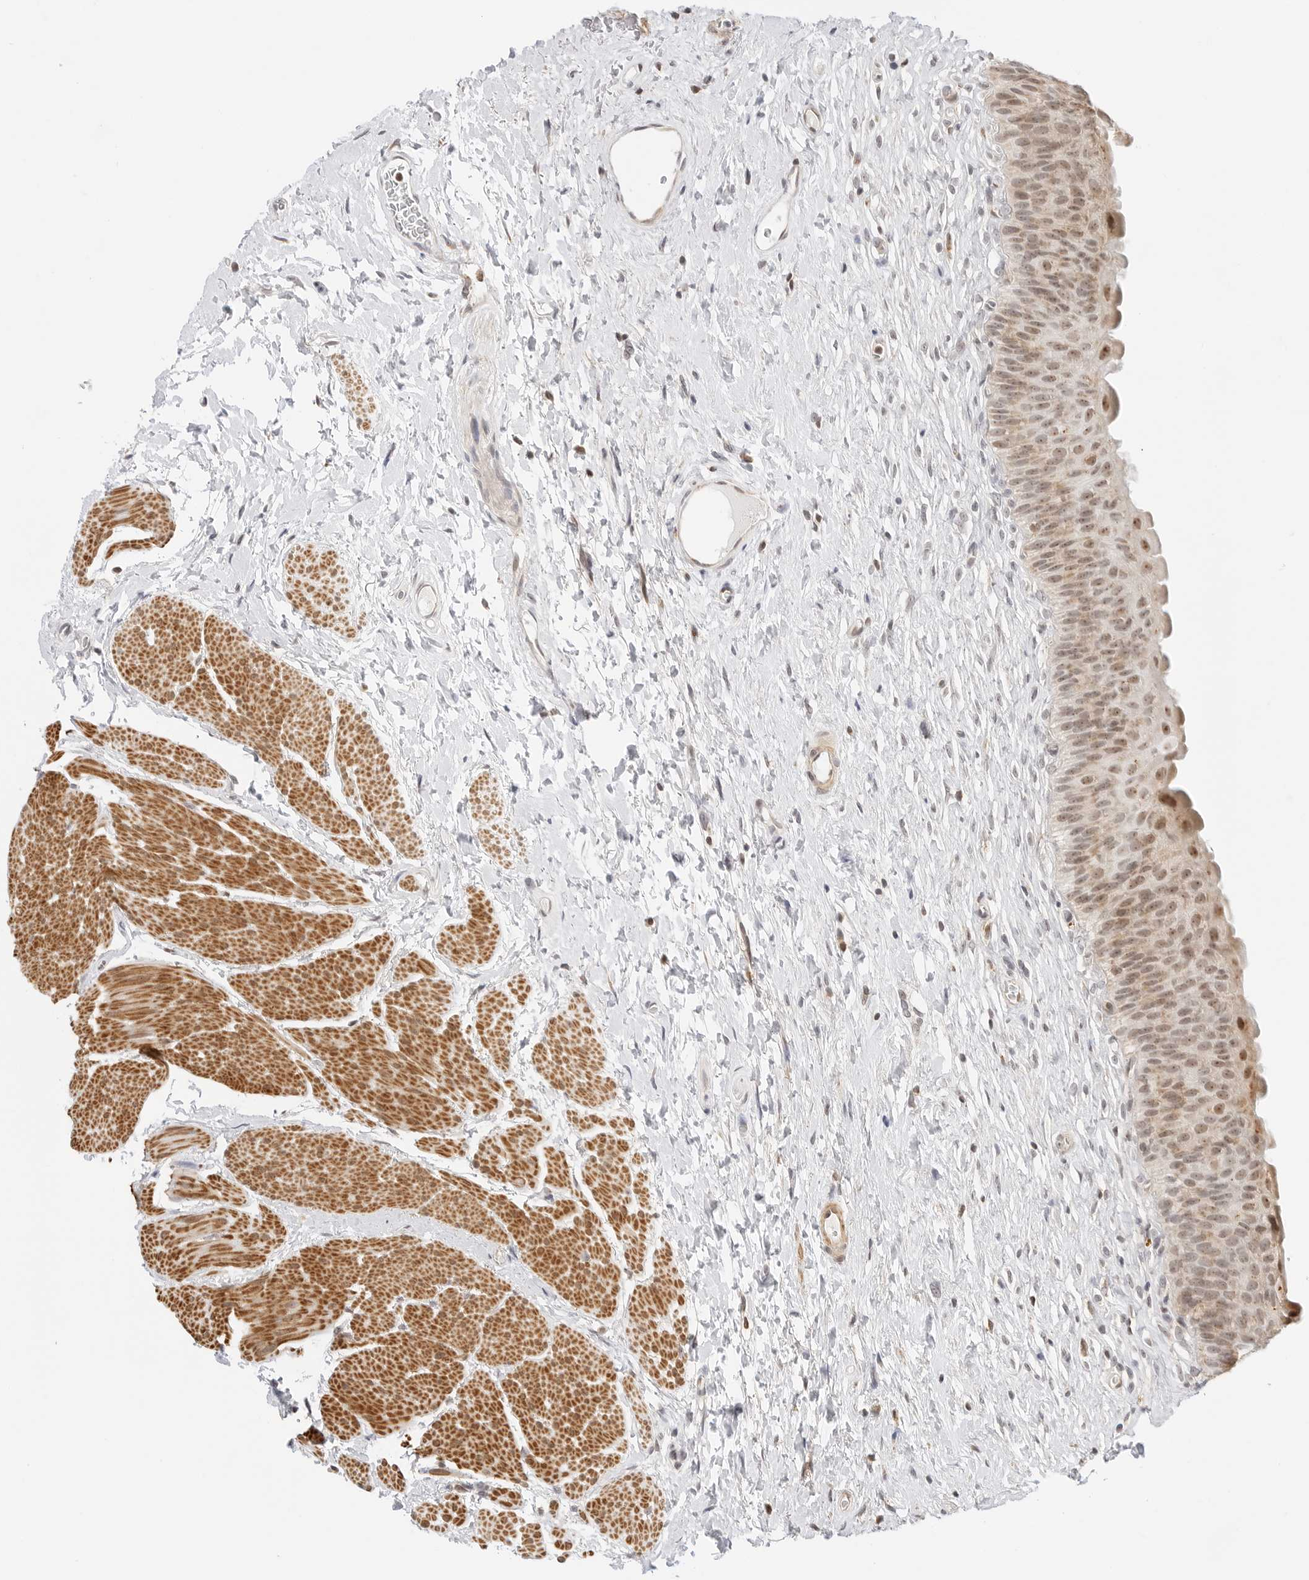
{"staining": {"intensity": "moderate", "quantity": ">75%", "location": "nuclear"}, "tissue": "urinary bladder", "cell_type": "Urothelial cells", "image_type": "normal", "snomed": [{"axis": "morphology", "description": "Normal tissue, NOS"}, {"axis": "topography", "description": "Urinary bladder"}], "caption": "Protein analysis of normal urinary bladder displays moderate nuclear staining in approximately >75% of urothelial cells.", "gene": "GORAB", "patient": {"sex": "male", "age": 74}}